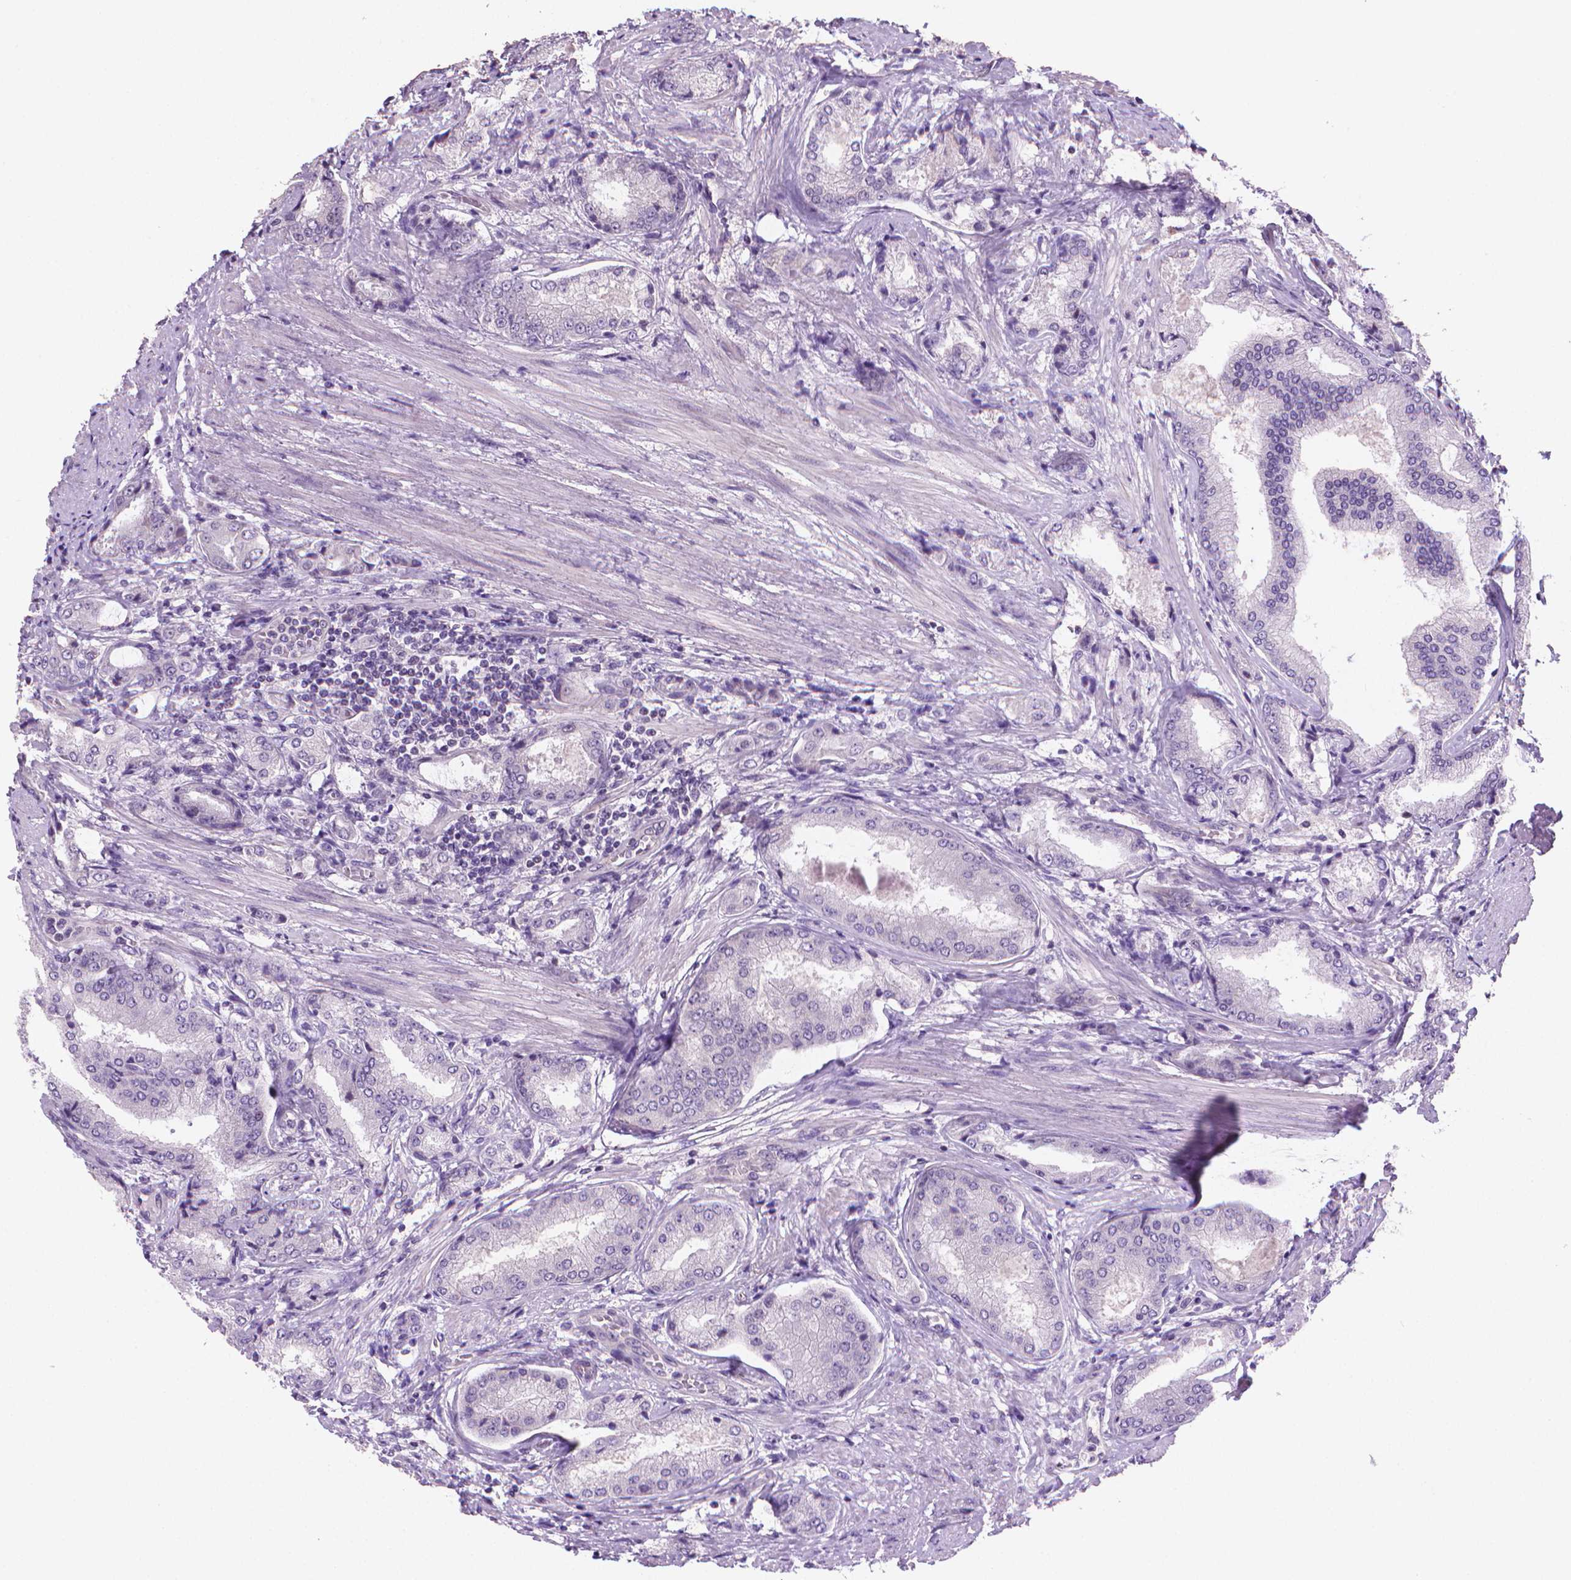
{"staining": {"intensity": "negative", "quantity": "none", "location": "none"}, "tissue": "prostate cancer", "cell_type": "Tumor cells", "image_type": "cancer", "snomed": [{"axis": "morphology", "description": "Adenocarcinoma, NOS"}, {"axis": "topography", "description": "Prostate"}], "caption": "Immunohistochemistry (IHC) photomicrograph of neoplastic tissue: human prostate cancer (adenocarcinoma) stained with DAB reveals no significant protein positivity in tumor cells. (DAB (3,3'-diaminobenzidine) IHC, high magnification).", "gene": "CLXN", "patient": {"sex": "male", "age": 63}}